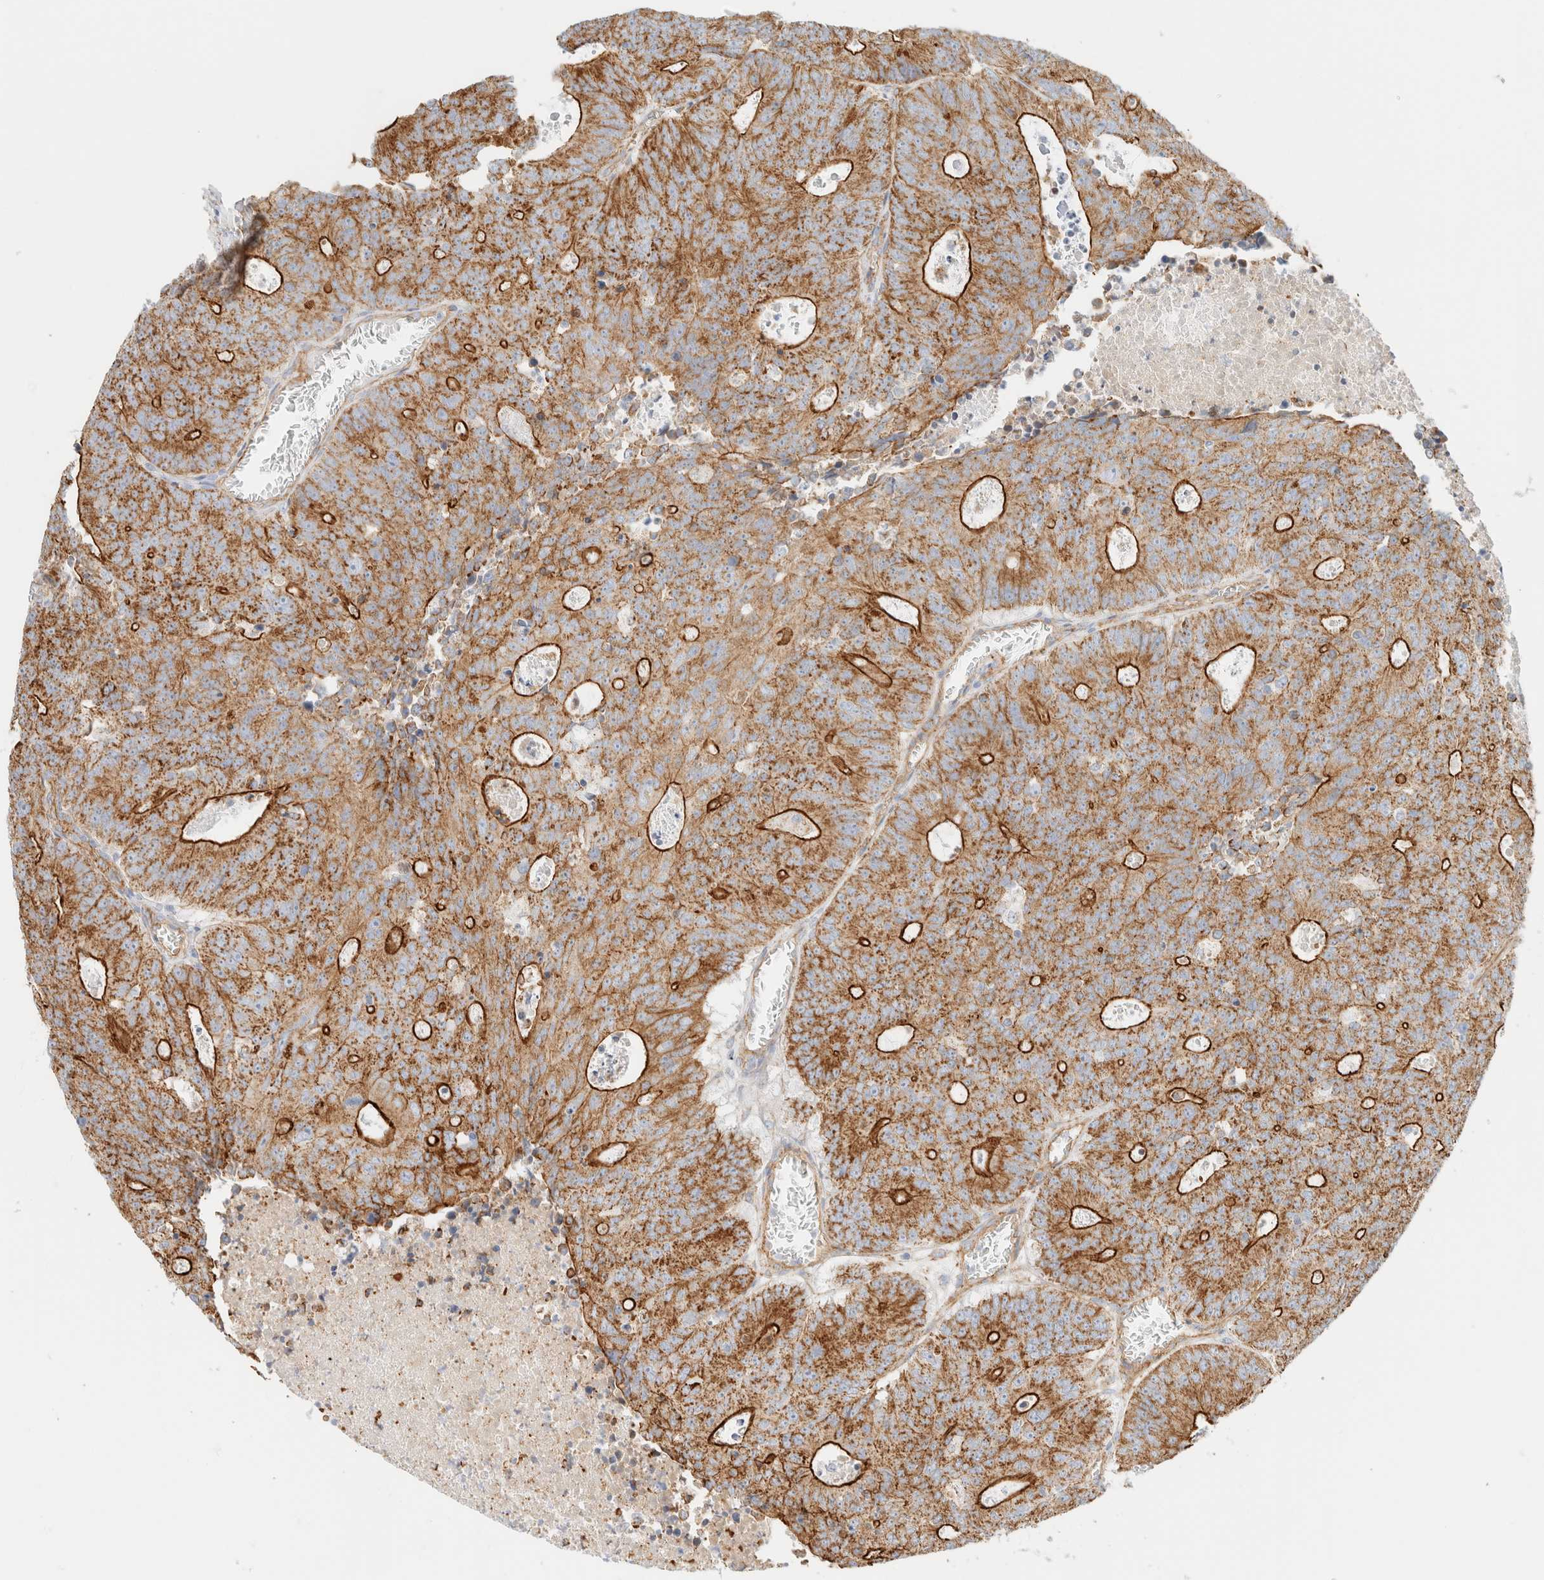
{"staining": {"intensity": "strong", "quantity": ">75%", "location": "cytoplasmic/membranous"}, "tissue": "colorectal cancer", "cell_type": "Tumor cells", "image_type": "cancer", "snomed": [{"axis": "morphology", "description": "Adenocarcinoma, NOS"}, {"axis": "topography", "description": "Colon"}], "caption": "A photomicrograph of human colorectal cancer (adenocarcinoma) stained for a protein displays strong cytoplasmic/membranous brown staining in tumor cells.", "gene": "CYB5R4", "patient": {"sex": "male", "age": 87}}